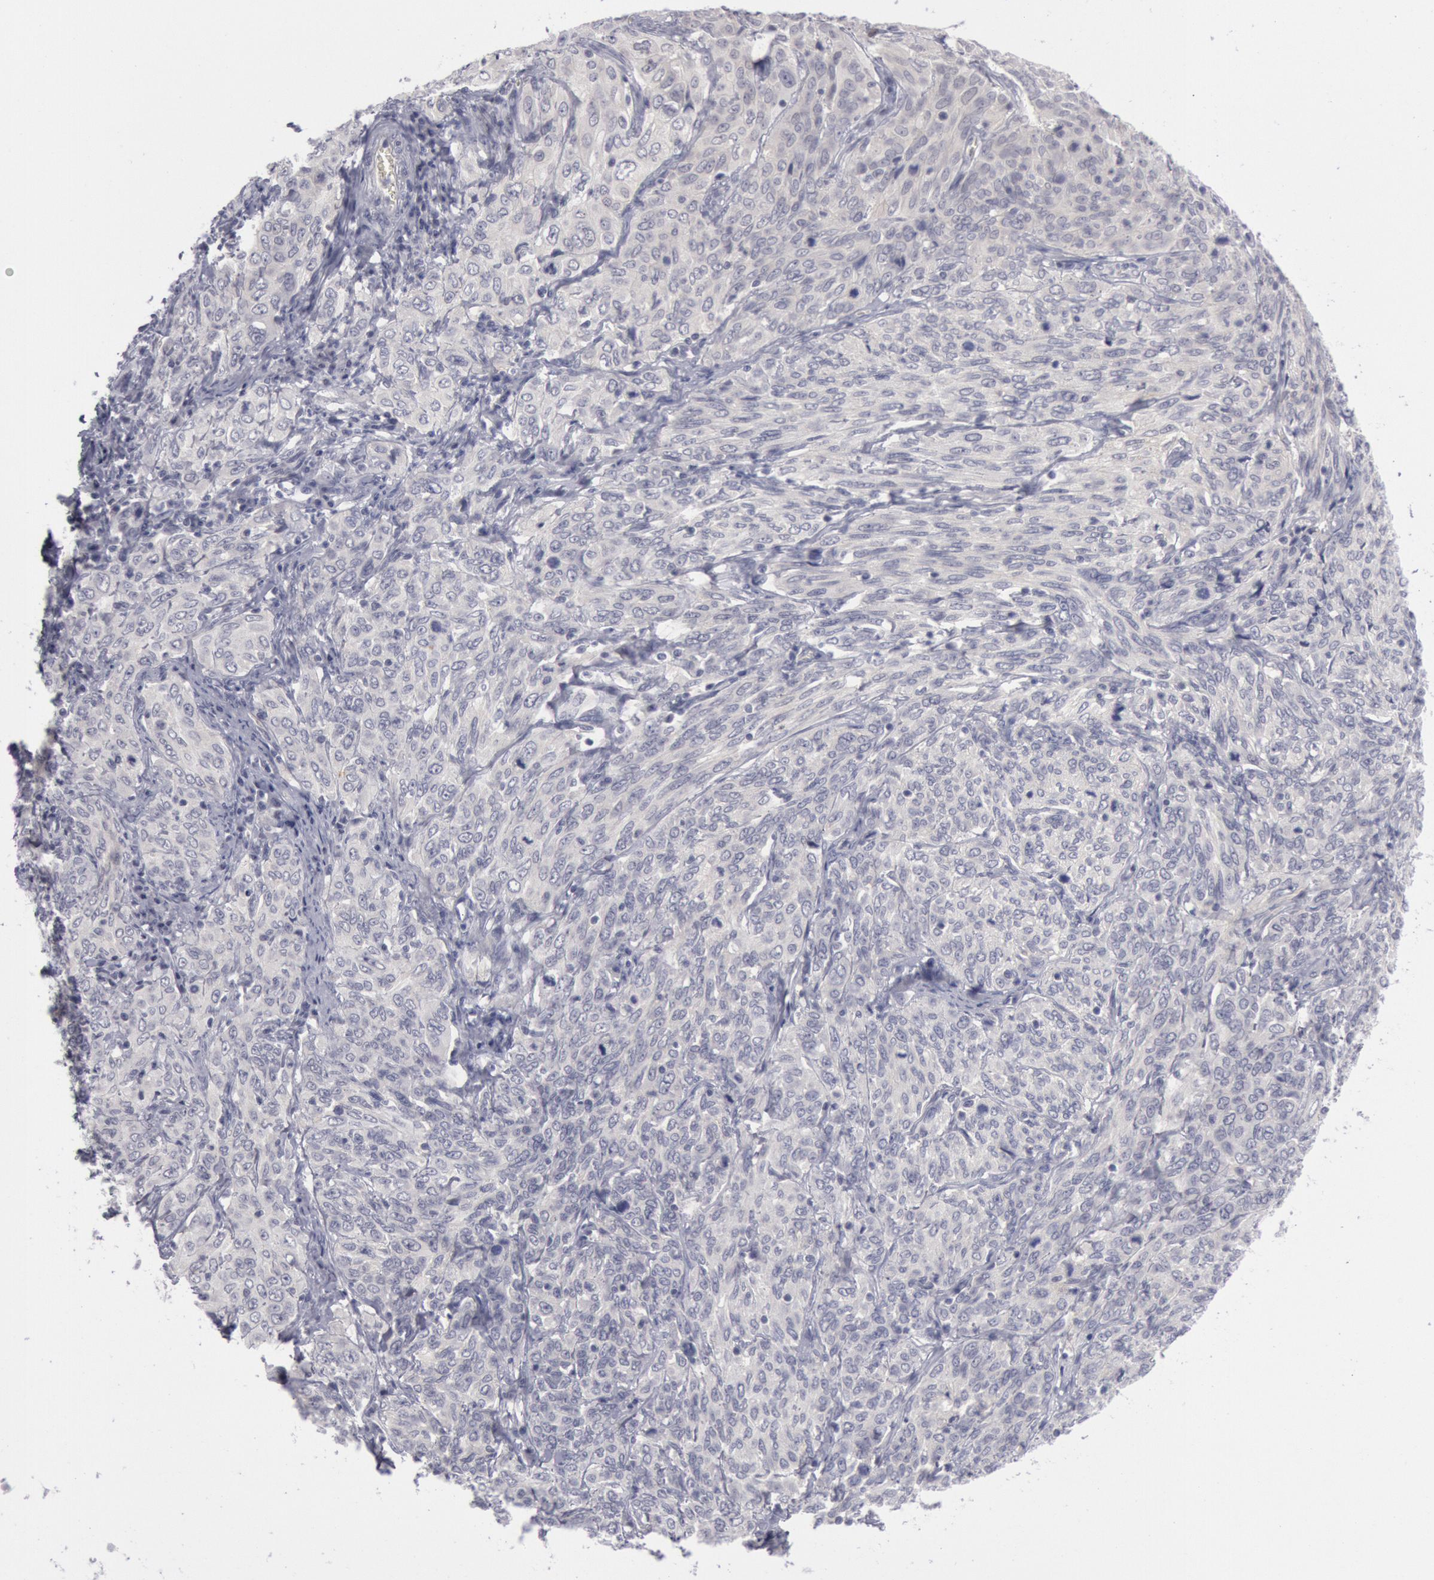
{"staining": {"intensity": "negative", "quantity": "none", "location": "none"}, "tissue": "cervical cancer", "cell_type": "Tumor cells", "image_type": "cancer", "snomed": [{"axis": "morphology", "description": "Squamous cell carcinoma, NOS"}, {"axis": "topography", "description": "Cervix"}], "caption": "A high-resolution micrograph shows immunohistochemistry (IHC) staining of cervical squamous cell carcinoma, which displays no significant positivity in tumor cells. Nuclei are stained in blue.", "gene": "JOSD1", "patient": {"sex": "female", "age": 38}}